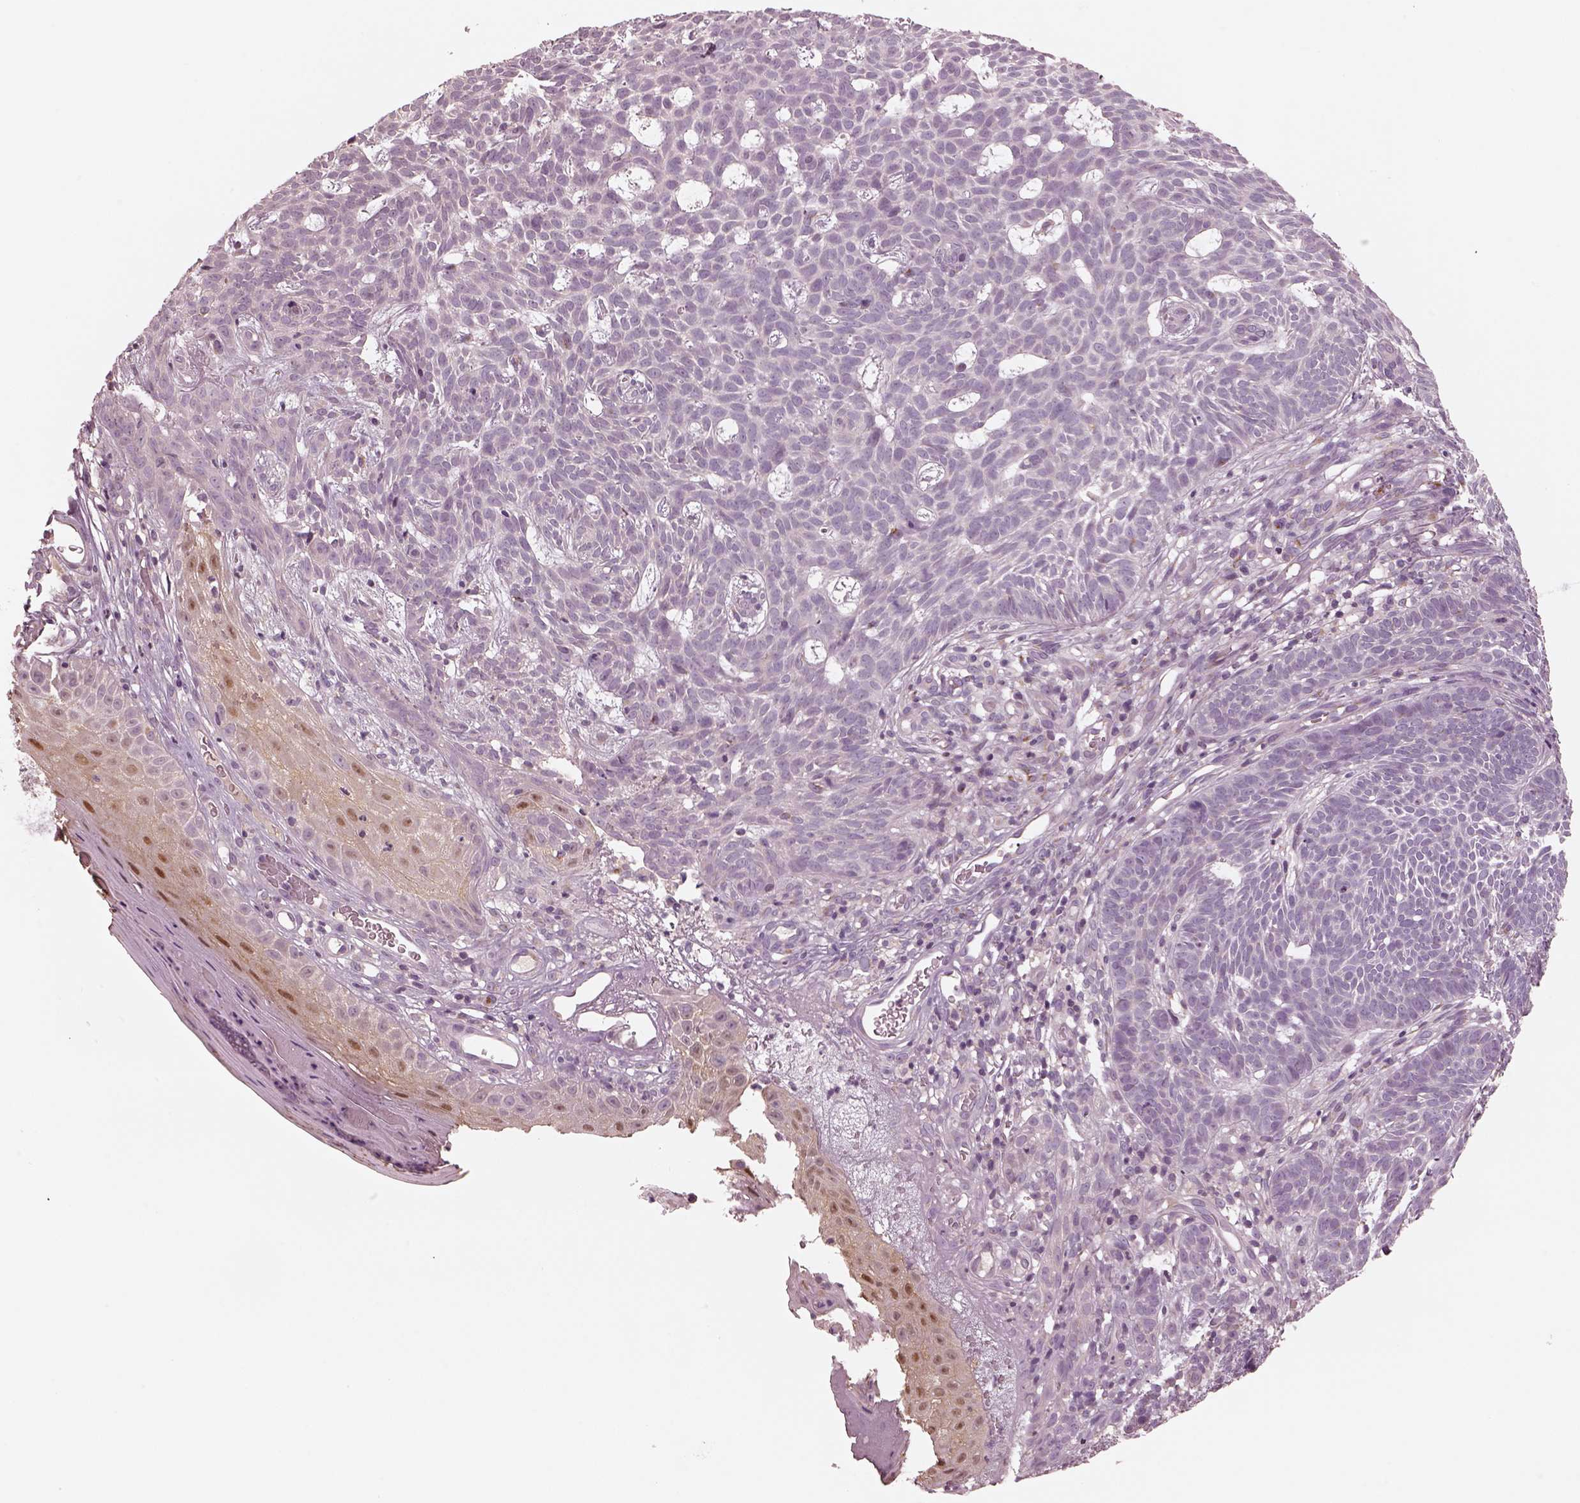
{"staining": {"intensity": "negative", "quantity": "none", "location": "none"}, "tissue": "skin cancer", "cell_type": "Tumor cells", "image_type": "cancer", "snomed": [{"axis": "morphology", "description": "Basal cell carcinoma"}, {"axis": "topography", "description": "Skin"}], "caption": "Image shows no protein expression in tumor cells of skin cancer (basal cell carcinoma) tissue.", "gene": "SDCBP2", "patient": {"sex": "male", "age": 59}}